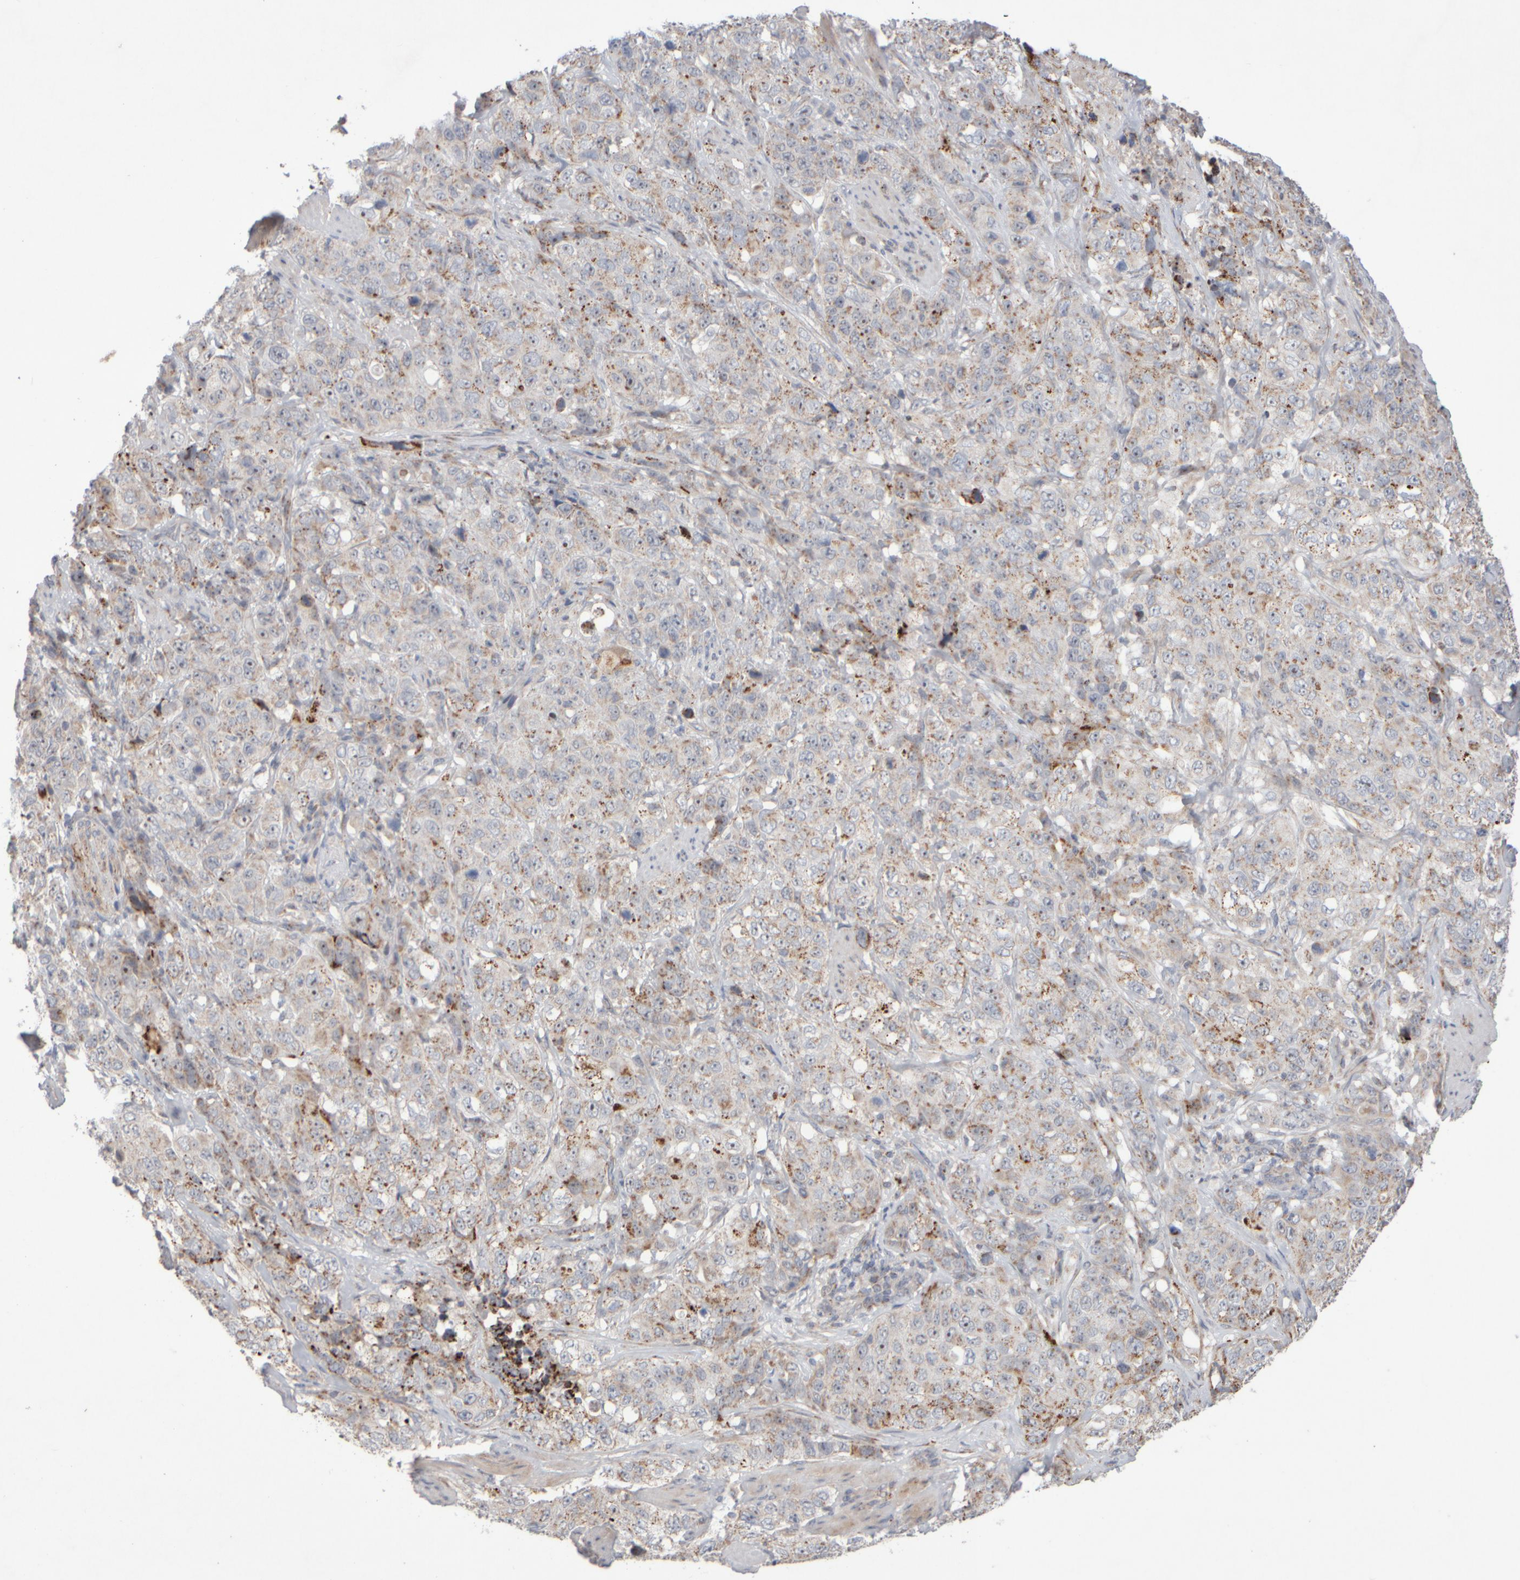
{"staining": {"intensity": "weak", "quantity": "25%-75%", "location": "cytoplasmic/membranous"}, "tissue": "stomach cancer", "cell_type": "Tumor cells", "image_type": "cancer", "snomed": [{"axis": "morphology", "description": "Adenocarcinoma, NOS"}, {"axis": "topography", "description": "Stomach"}], "caption": "This is an image of IHC staining of stomach cancer (adenocarcinoma), which shows weak staining in the cytoplasmic/membranous of tumor cells.", "gene": "CHADL", "patient": {"sex": "male", "age": 48}}